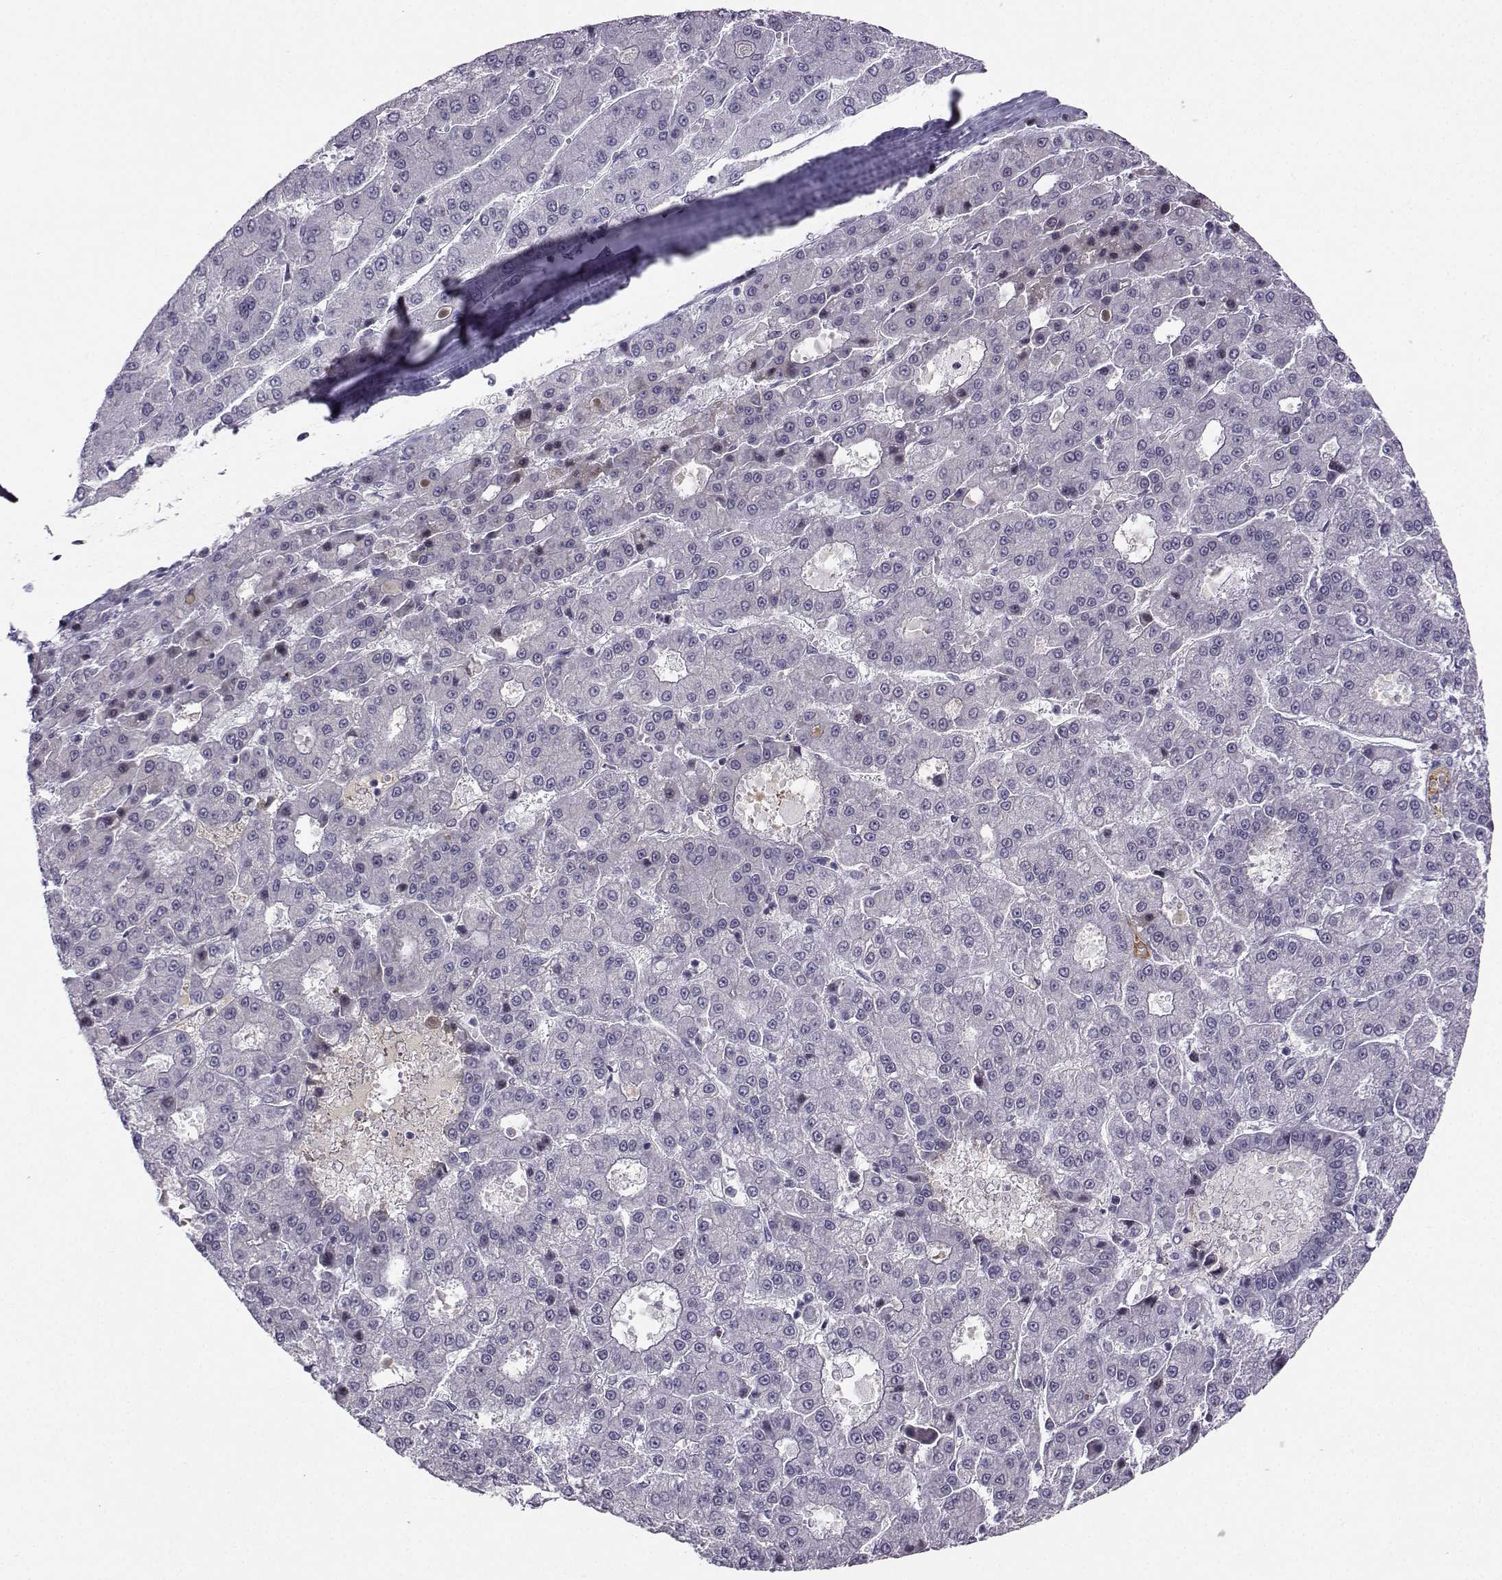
{"staining": {"intensity": "negative", "quantity": "none", "location": "none"}, "tissue": "liver cancer", "cell_type": "Tumor cells", "image_type": "cancer", "snomed": [{"axis": "morphology", "description": "Carcinoma, Hepatocellular, NOS"}, {"axis": "topography", "description": "Liver"}], "caption": "Immunohistochemical staining of liver cancer reveals no significant staining in tumor cells.", "gene": "LHX1", "patient": {"sex": "male", "age": 70}}